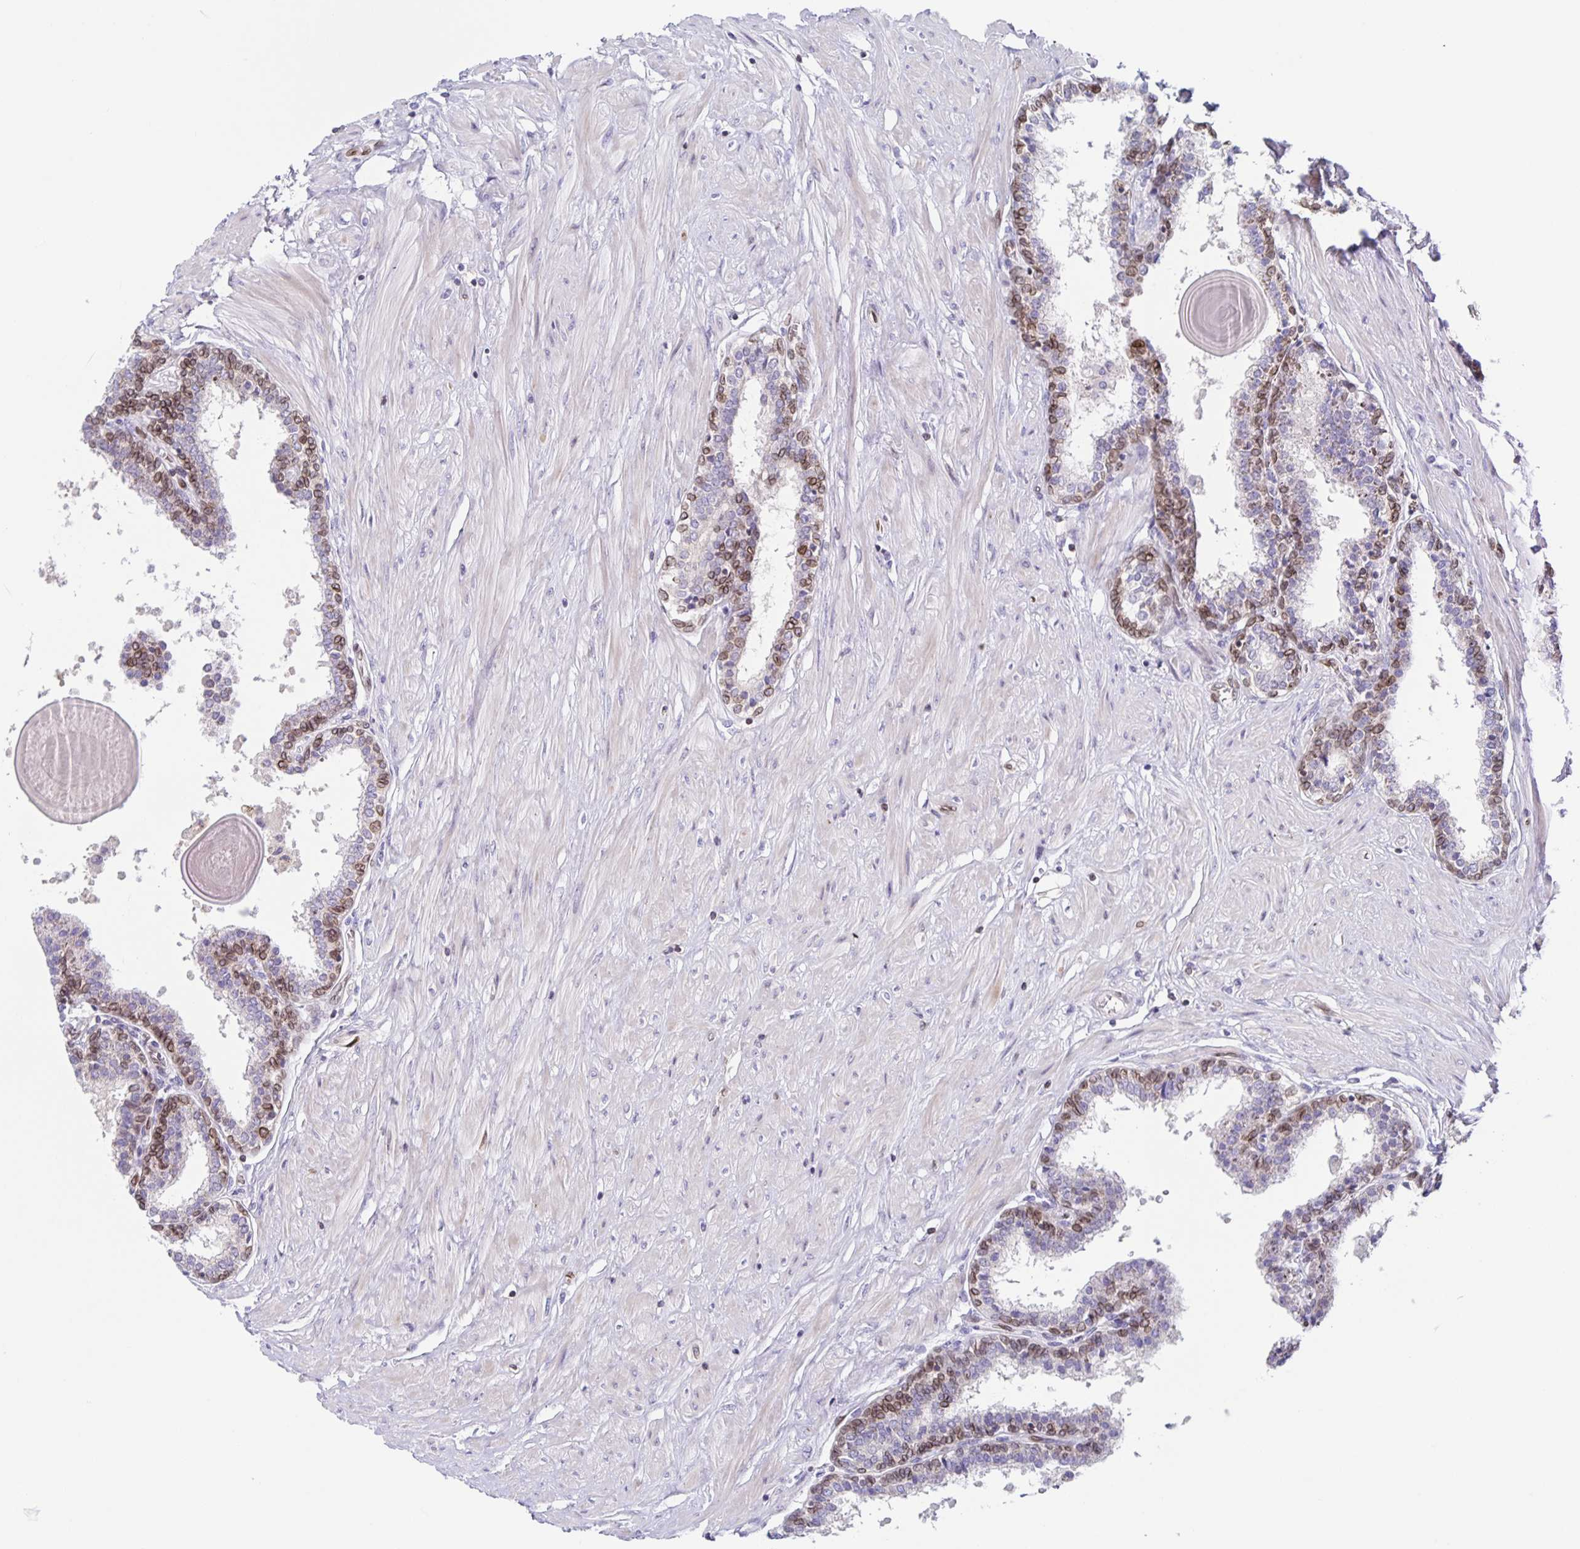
{"staining": {"intensity": "moderate", "quantity": "25%-75%", "location": "cytoplasmic/membranous,nuclear"}, "tissue": "prostate", "cell_type": "Glandular cells", "image_type": "normal", "snomed": [{"axis": "morphology", "description": "Normal tissue, NOS"}, {"axis": "topography", "description": "Prostate"}], "caption": "The photomicrograph exhibits staining of benign prostate, revealing moderate cytoplasmic/membranous,nuclear protein positivity (brown color) within glandular cells. (Stains: DAB (3,3'-diaminobenzidine) in brown, nuclei in blue, Microscopy: brightfield microscopy at high magnification).", "gene": "SYNE2", "patient": {"sex": "male", "age": 55}}